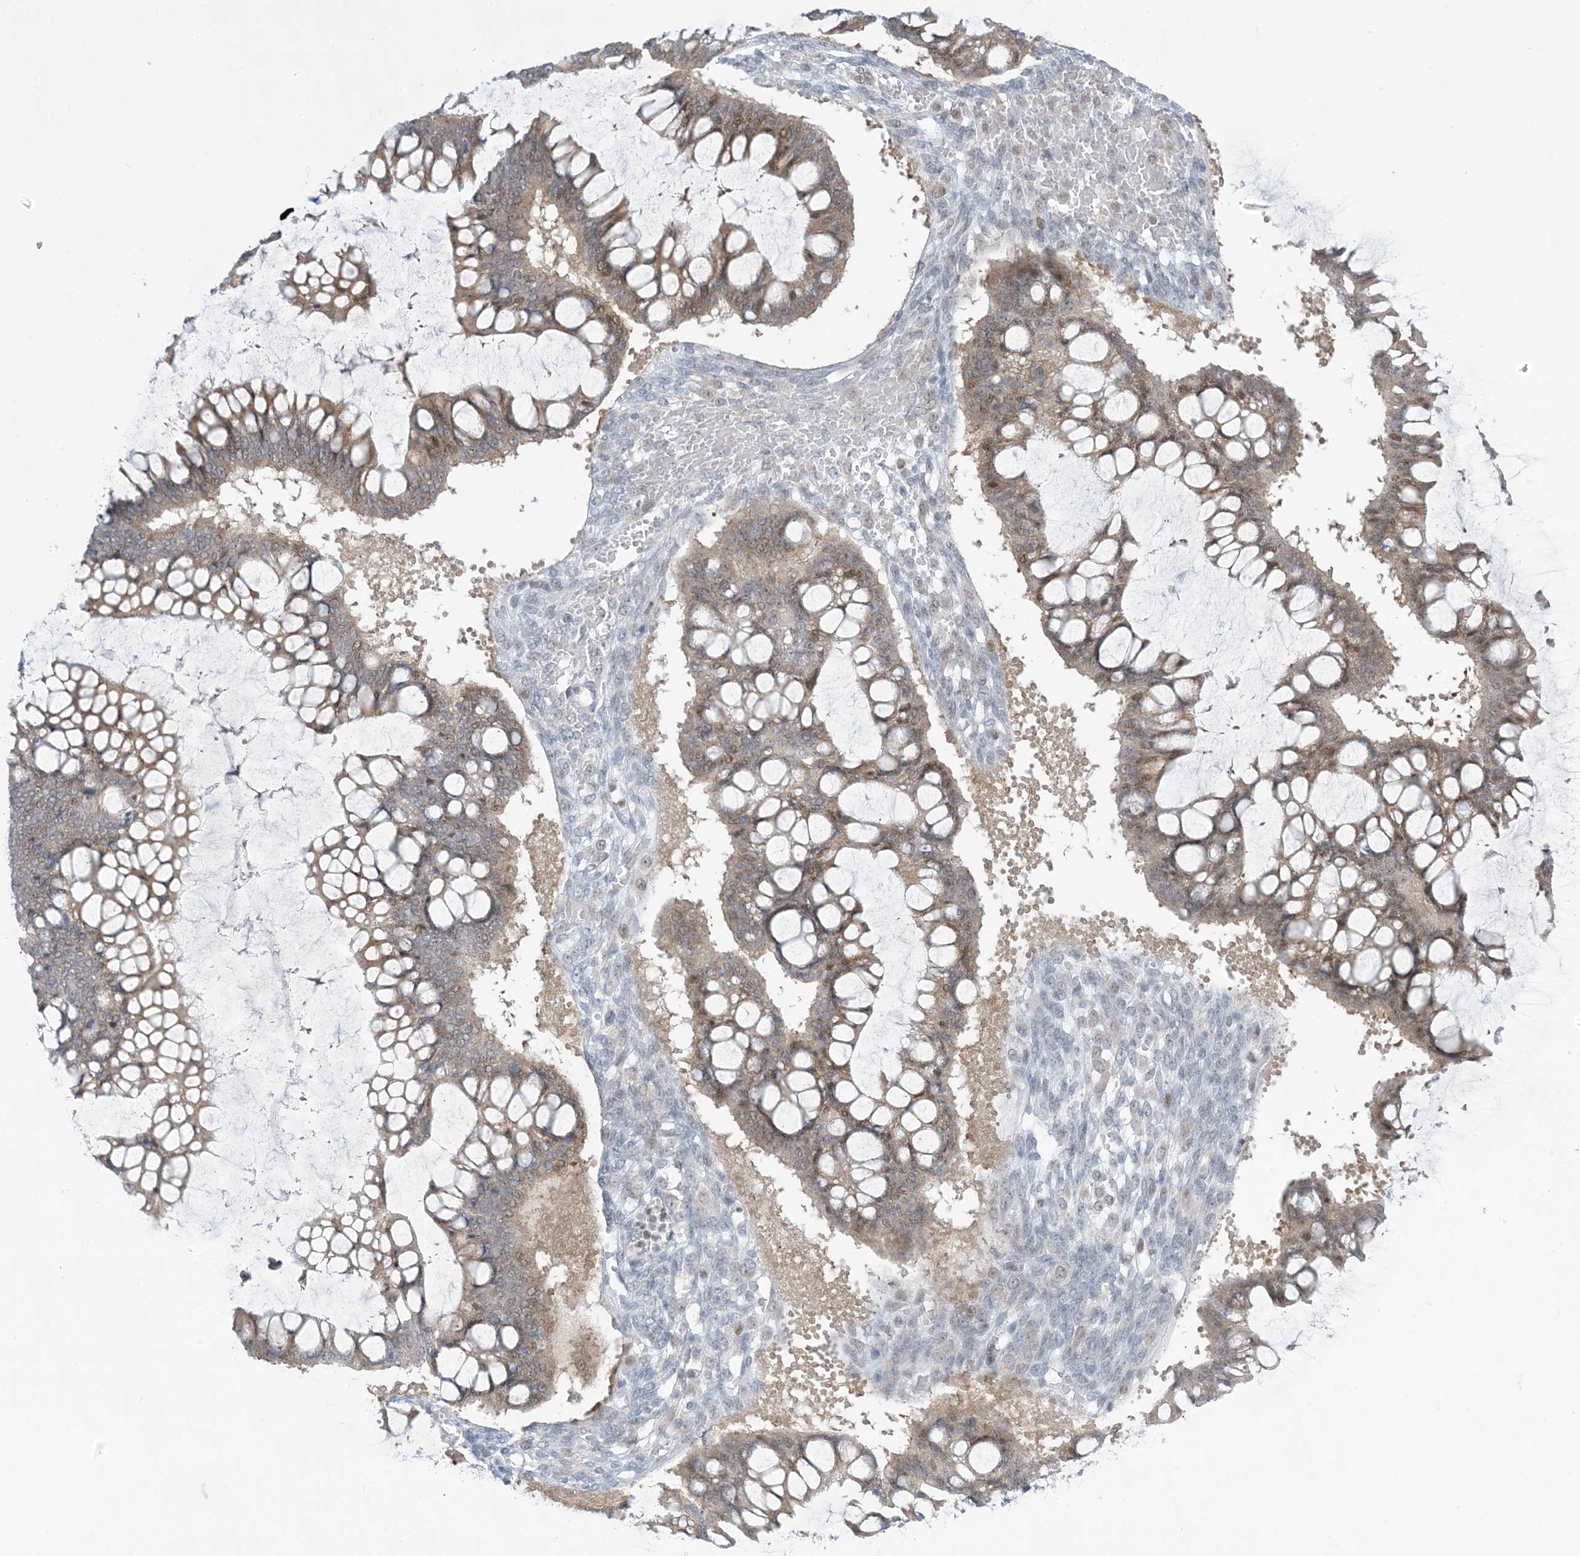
{"staining": {"intensity": "weak", "quantity": ">75%", "location": "cytoplasmic/membranous,nuclear"}, "tissue": "ovarian cancer", "cell_type": "Tumor cells", "image_type": "cancer", "snomed": [{"axis": "morphology", "description": "Cystadenocarcinoma, mucinous, NOS"}, {"axis": "topography", "description": "Ovary"}], "caption": "Immunohistochemistry (DAB (3,3'-diaminobenzidine)) staining of human ovarian cancer exhibits weak cytoplasmic/membranous and nuclear protein staining in approximately >75% of tumor cells.", "gene": "TFPT", "patient": {"sex": "female", "age": 73}}